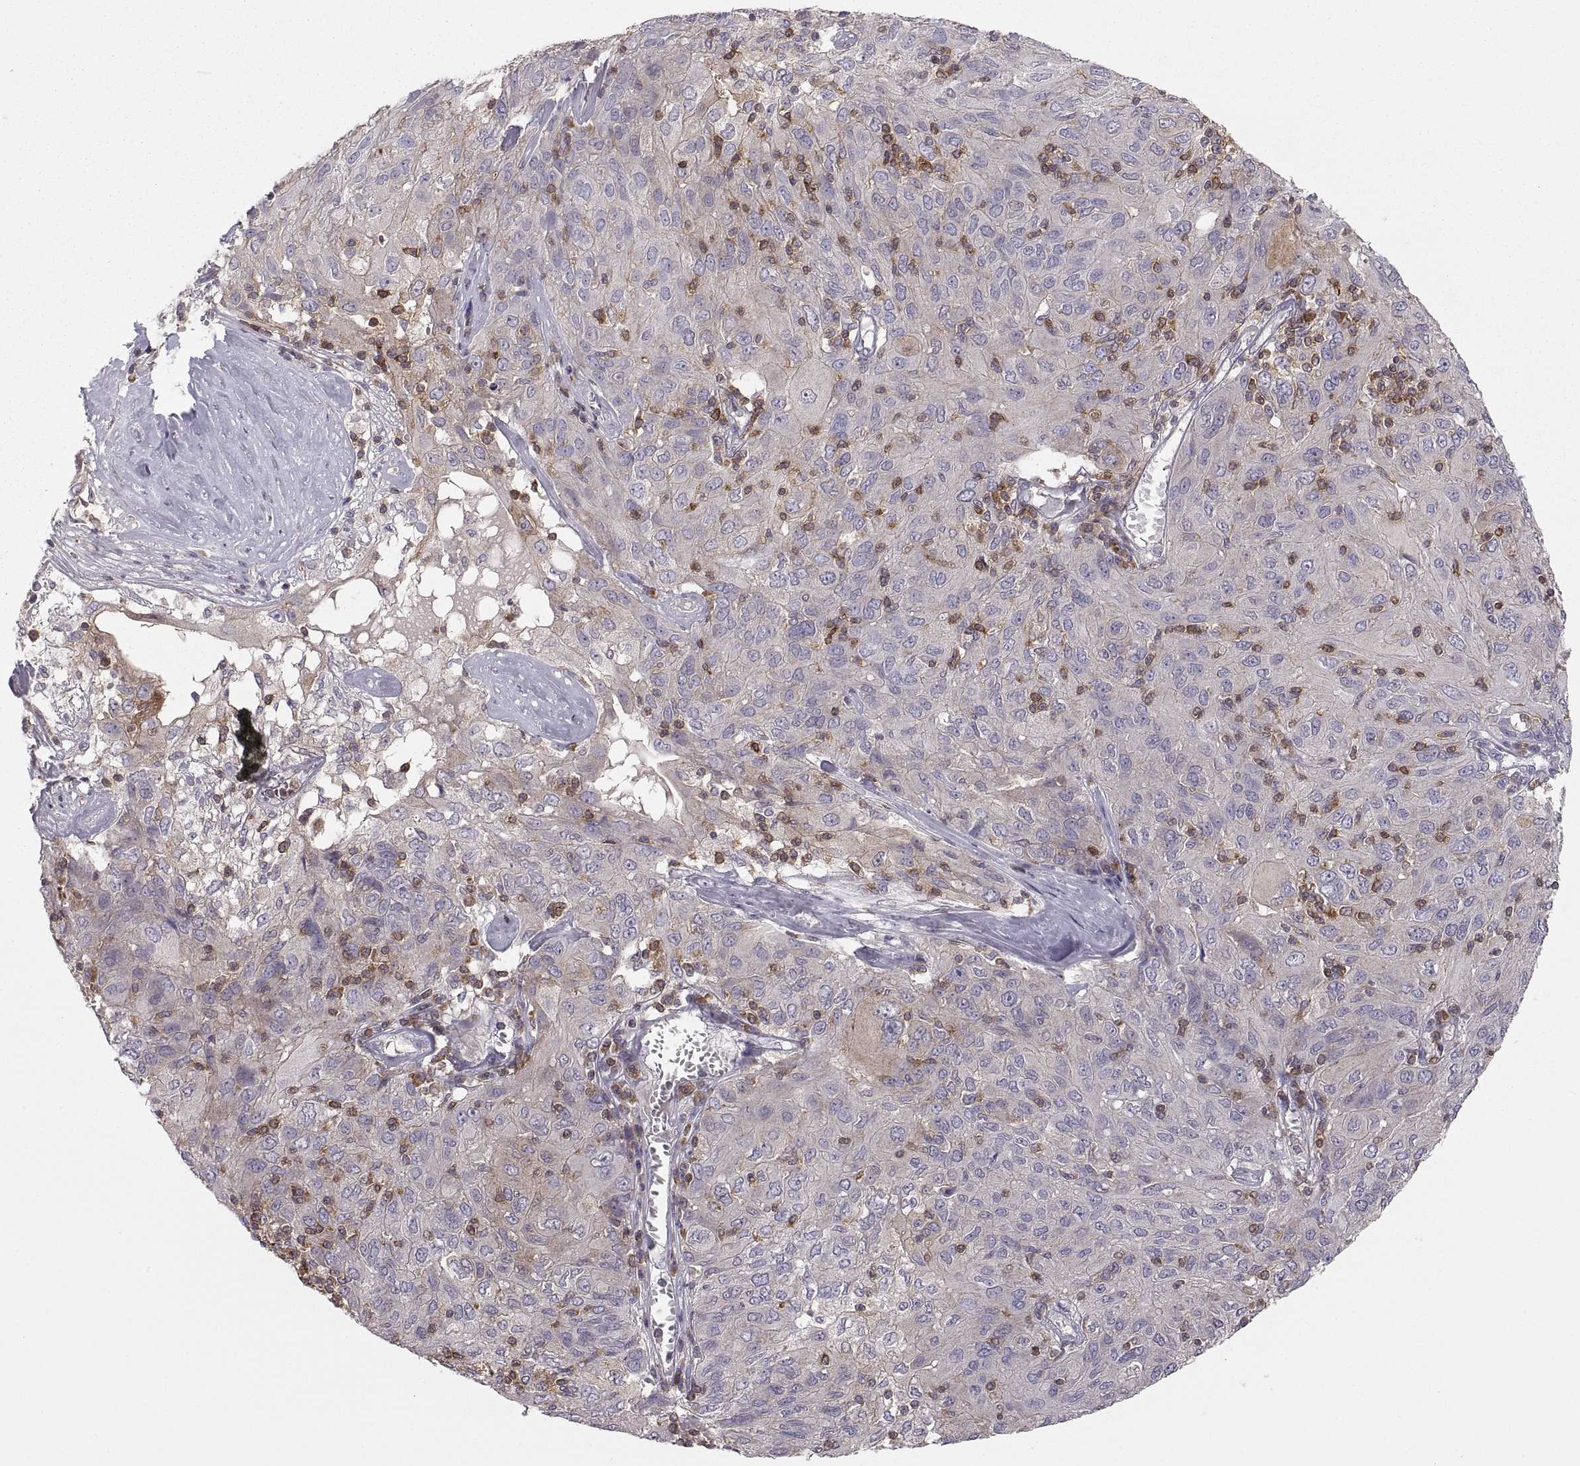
{"staining": {"intensity": "moderate", "quantity": "<25%", "location": "cytoplasmic/membranous"}, "tissue": "ovarian cancer", "cell_type": "Tumor cells", "image_type": "cancer", "snomed": [{"axis": "morphology", "description": "Carcinoma, endometroid"}, {"axis": "topography", "description": "Ovary"}], "caption": "Immunohistochemistry image of neoplastic tissue: human ovarian endometroid carcinoma stained using immunohistochemistry shows low levels of moderate protein expression localized specifically in the cytoplasmic/membranous of tumor cells, appearing as a cytoplasmic/membranous brown color.", "gene": "EZR", "patient": {"sex": "female", "age": 50}}